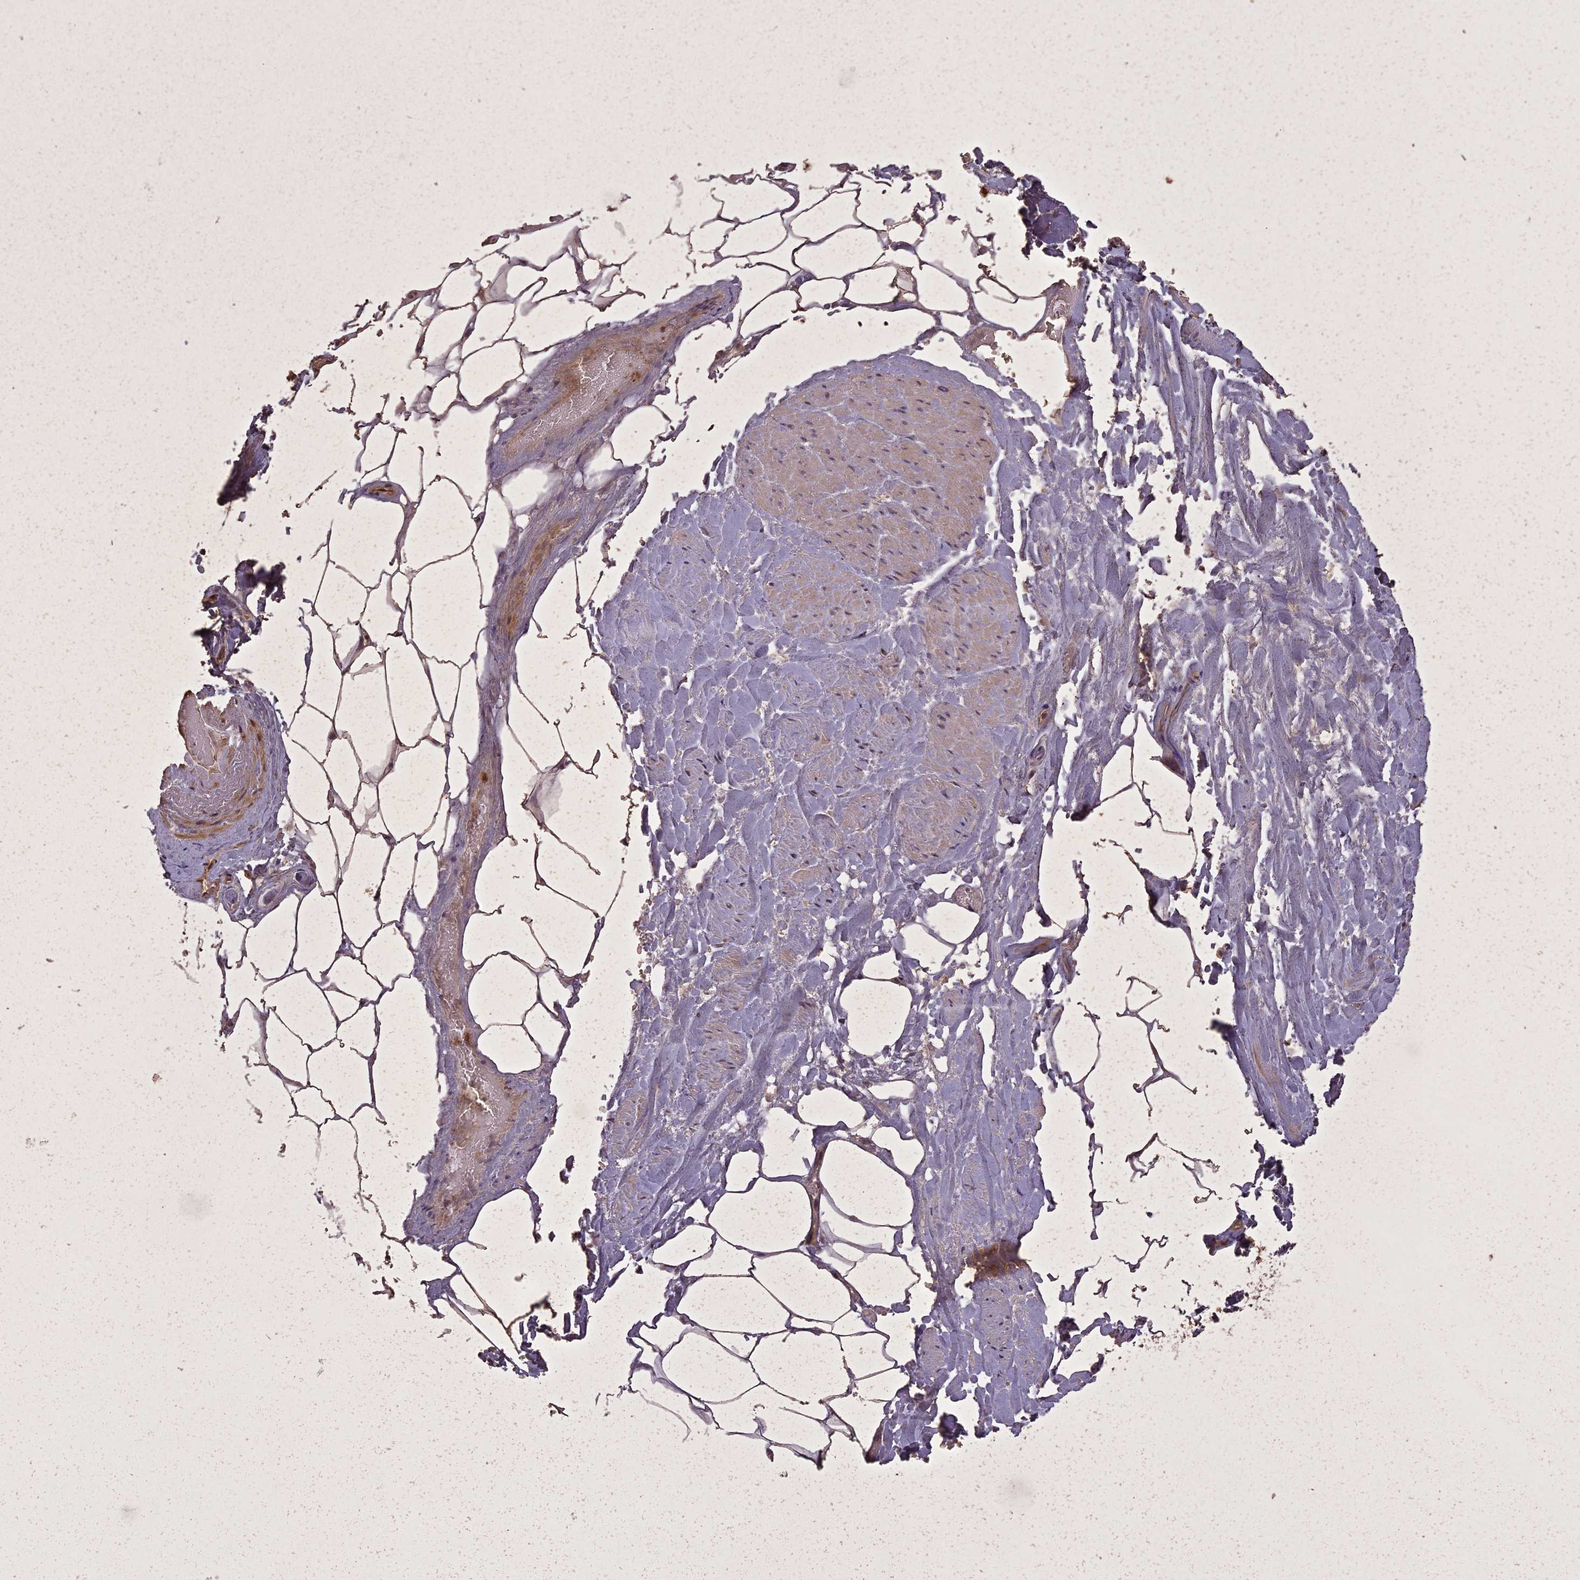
{"staining": {"intensity": "moderate", "quantity": ">75%", "location": "cytoplasmic/membranous"}, "tissue": "adipose tissue", "cell_type": "Adipocytes", "image_type": "normal", "snomed": [{"axis": "morphology", "description": "Normal tissue, NOS"}, {"axis": "morphology", "description": "Adenocarcinoma, Low grade"}, {"axis": "topography", "description": "Prostate"}, {"axis": "topography", "description": "Peripheral nerve tissue"}], "caption": "Immunohistochemical staining of benign adipose tissue reveals >75% levels of moderate cytoplasmic/membranous protein positivity in approximately >75% of adipocytes.", "gene": "LIN37", "patient": {"sex": "male", "age": 63}}